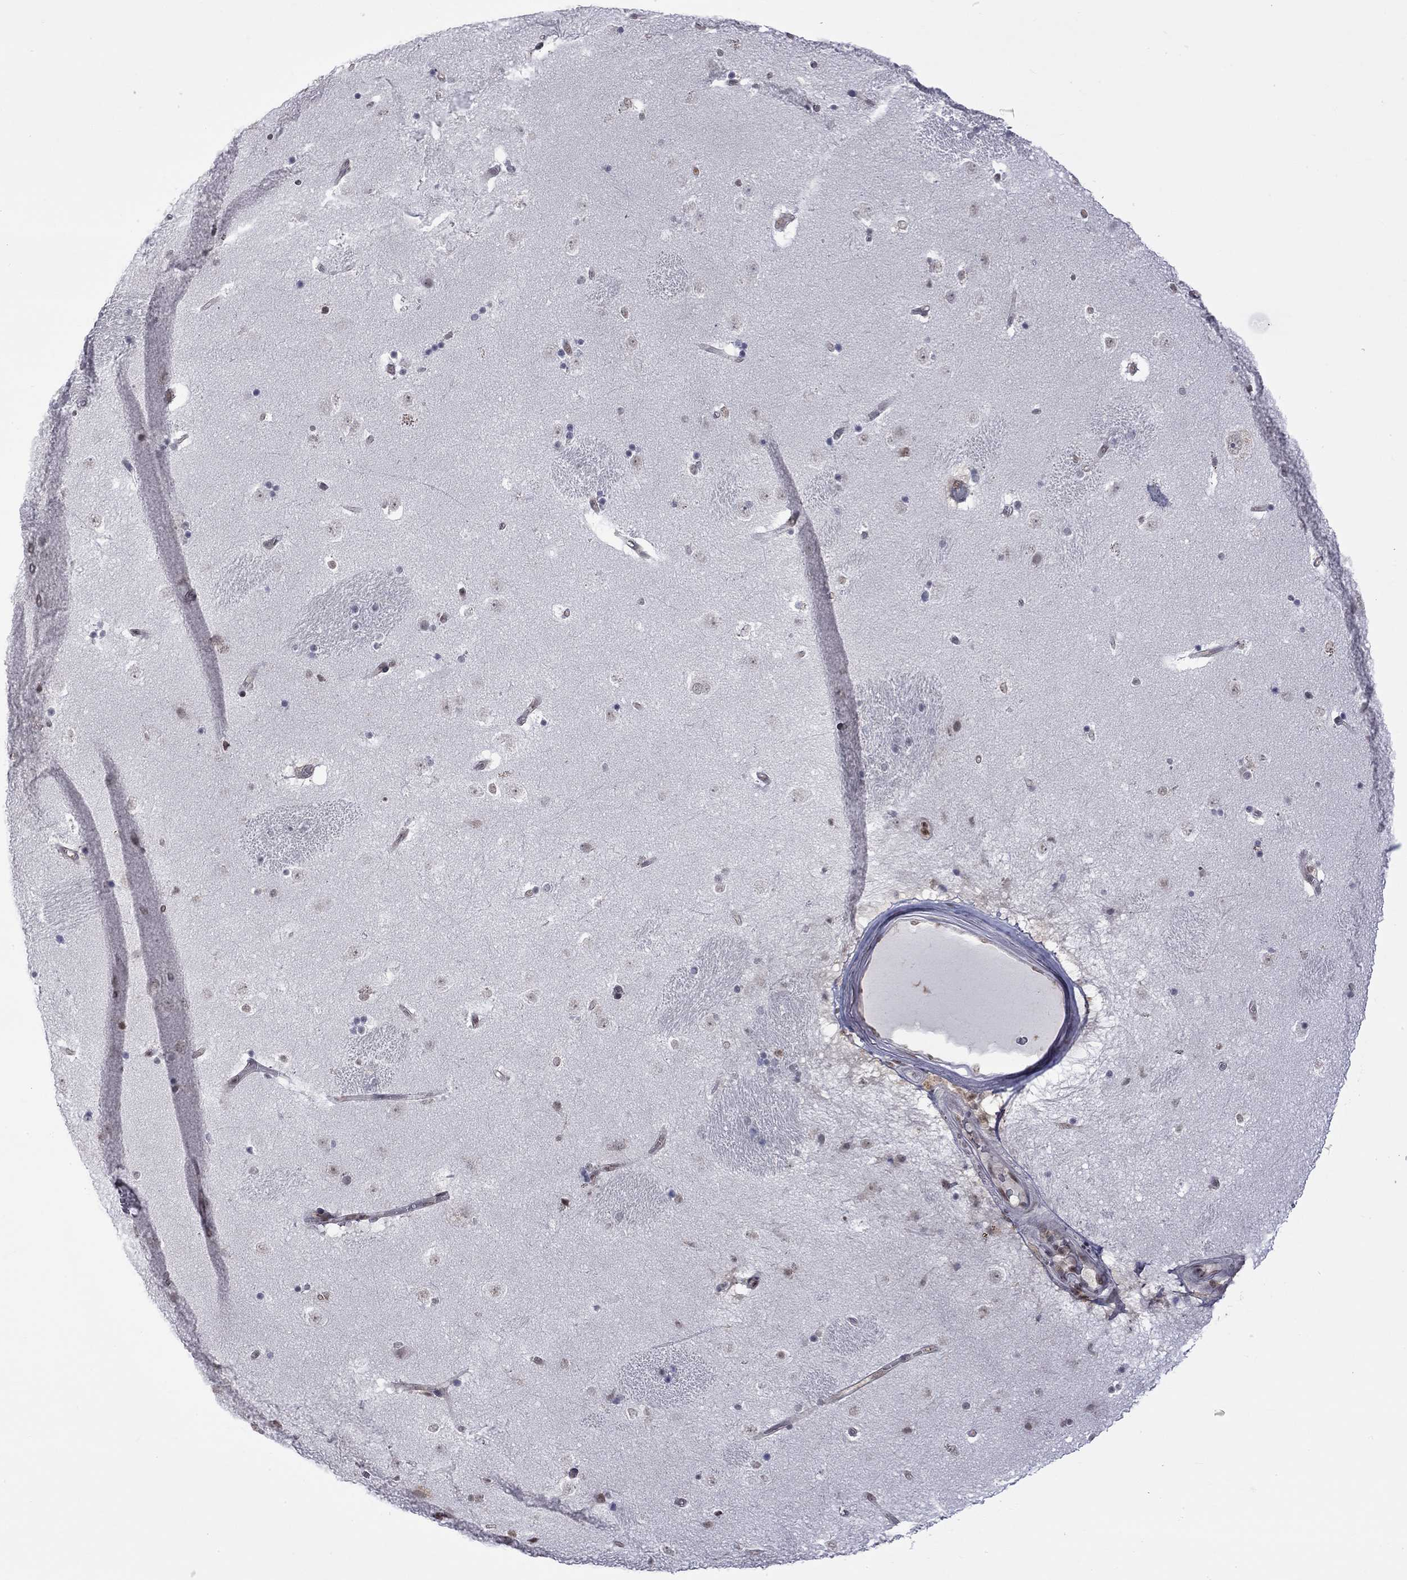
{"staining": {"intensity": "weak", "quantity": "<25%", "location": "nuclear"}, "tissue": "caudate", "cell_type": "Glial cells", "image_type": "normal", "snomed": [{"axis": "morphology", "description": "Normal tissue, NOS"}, {"axis": "topography", "description": "Lateral ventricle wall"}], "caption": "Histopathology image shows no protein staining in glial cells of normal caudate.", "gene": "RFWD3", "patient": {"sex": "male", "age": 51}}